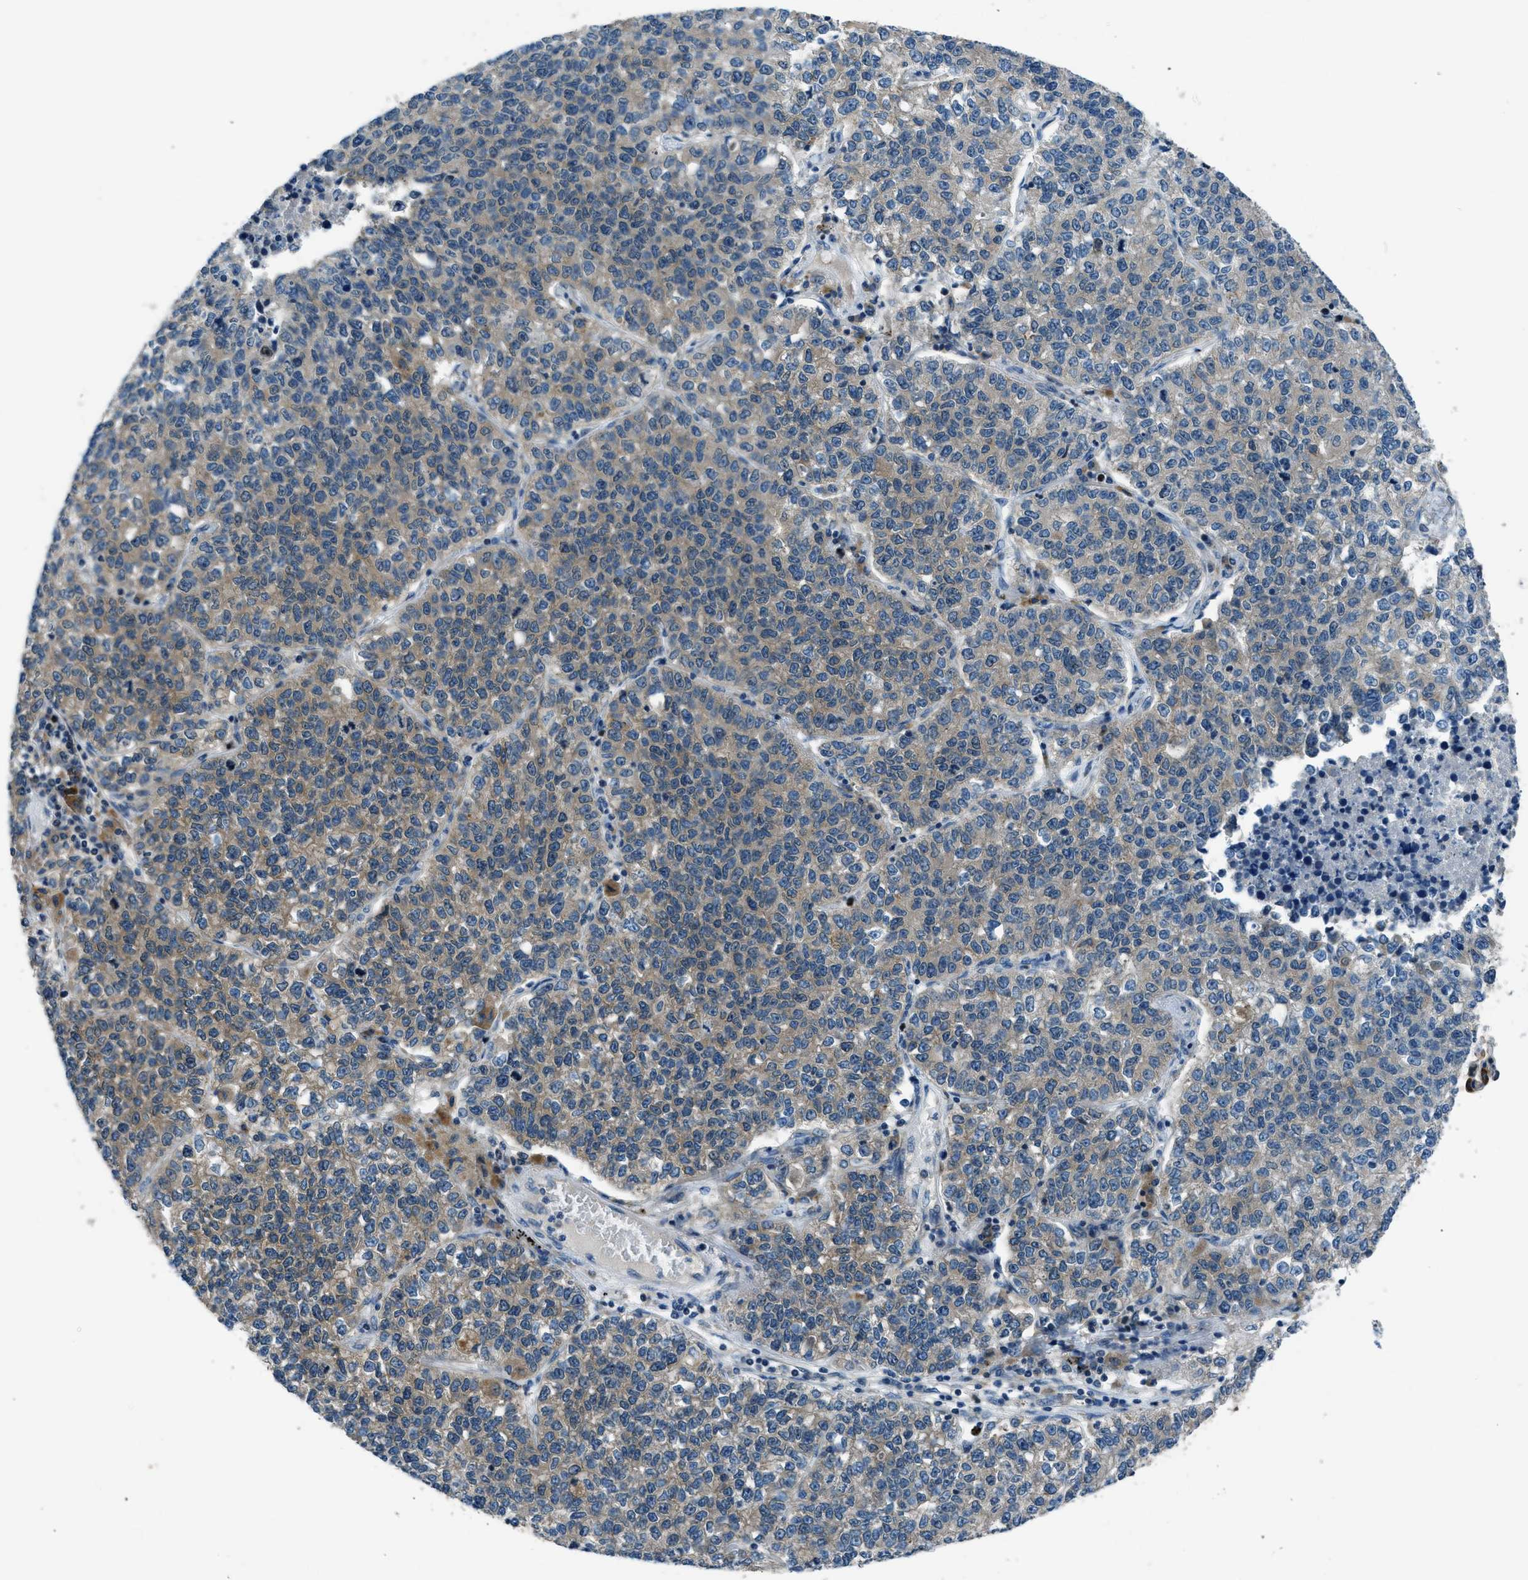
{"staining": {"intensity": "weak", "quantity": "25%-75%", "location": "cytoplasmic/membranous"}, "tissue": "lung cancer", "cell_type": "Tumor cells", "image_type": "cancer", "snomed": [{"axis": "morphology", "description": "Adenocarcinoma, NOS"}, {"axis": "topography", "description": "Lung"}], "caption": "Tumor cells display low levels of weak cytoplasmic/membranous staining in about 25%-75% of cells in human lung adenocarcinoma.", "gene": "ARFGAP2", "patient": {"sex": "male", "age": 49}}